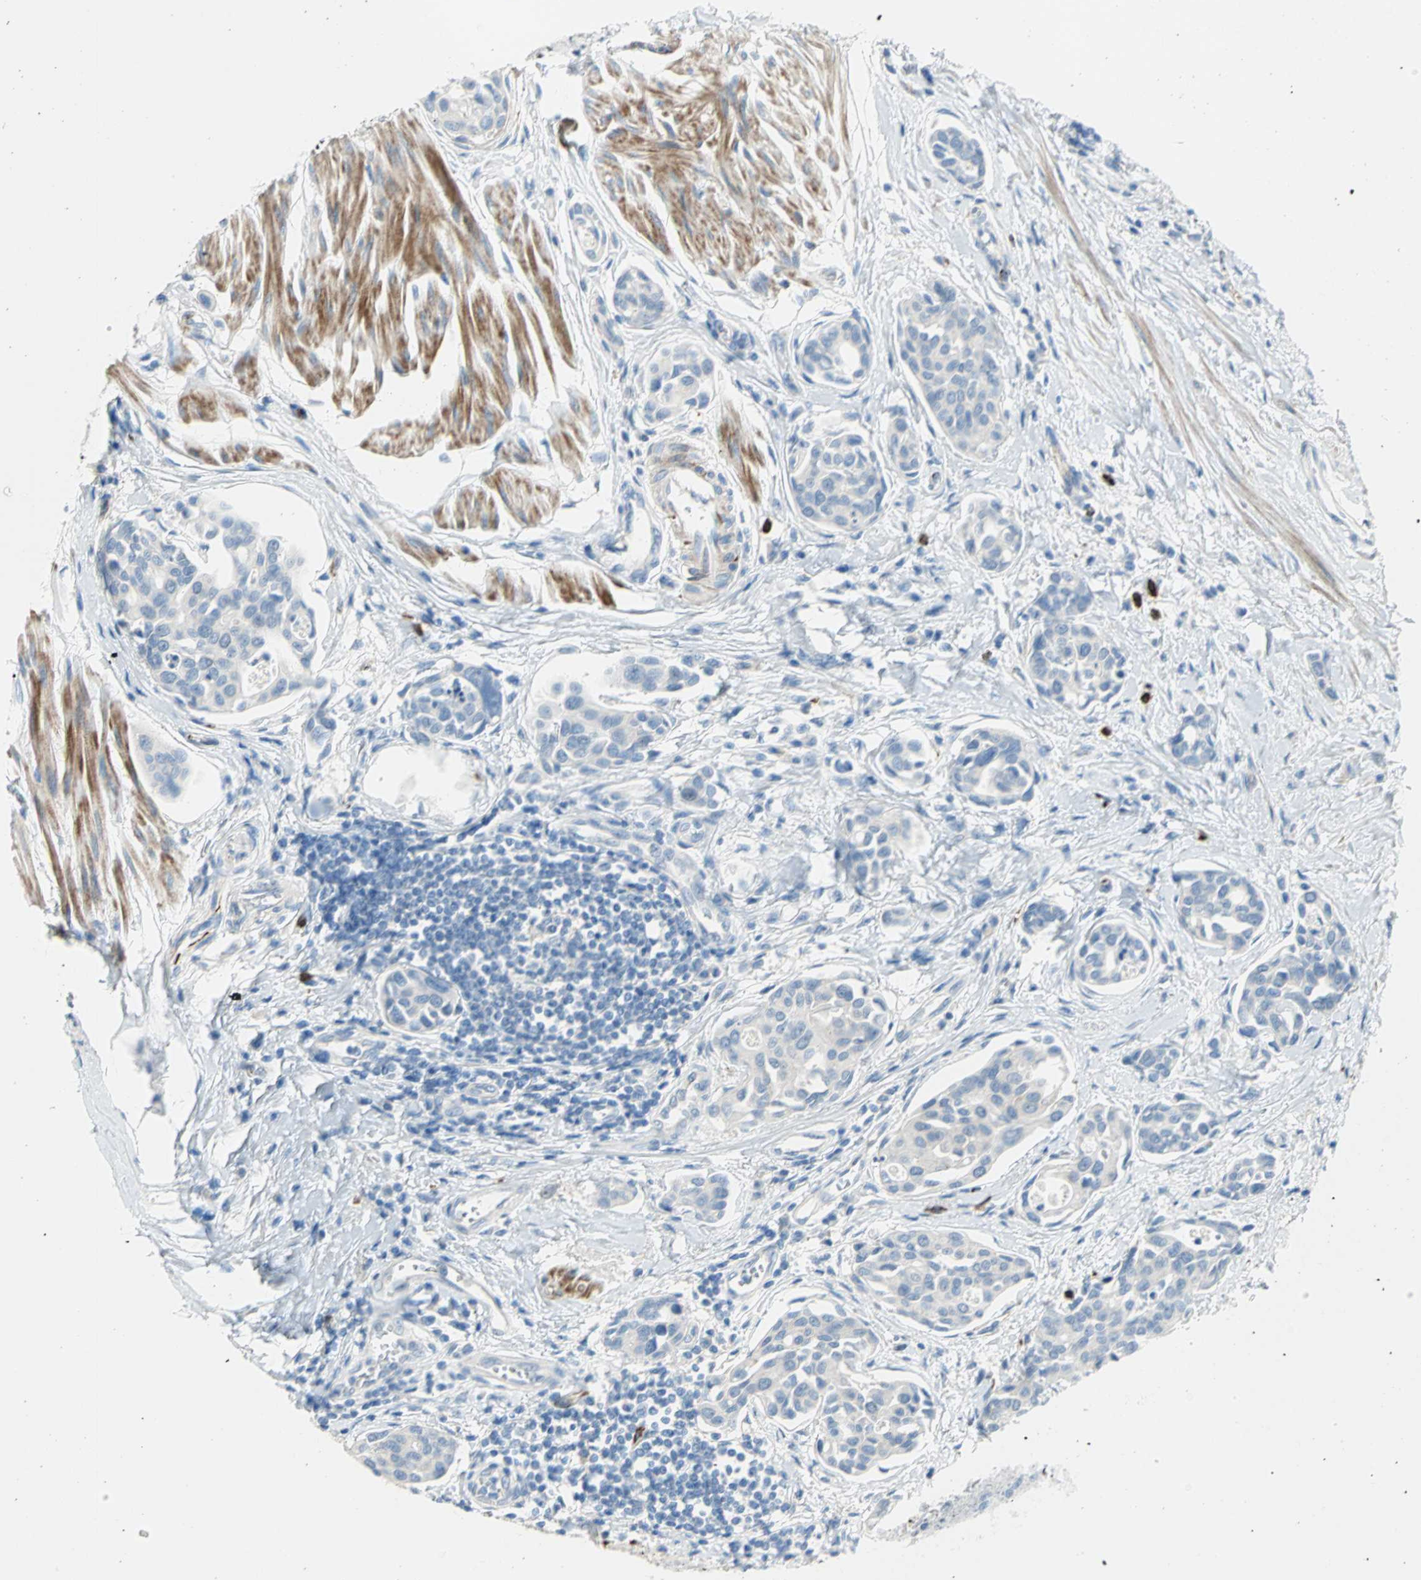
{"staining": {"intensity": "negative", "quantity": "none", "location": "none"}, "tissue": "urothelial cancer", "cell_type": "Tumor cells", "image_type": "cancer", "snomed": [{"axis": "morphology", "description": "Urothelial carcinoma, High grade"}, {"axis": "topography", "description": "Urinary bladder"}], "caption": "Immunohistochemical staining of human urothelial cancer exhibits no significant staining in tumor cells.", "gene": "ALOX15", "patient": {"sex": "male", "age": 78}}